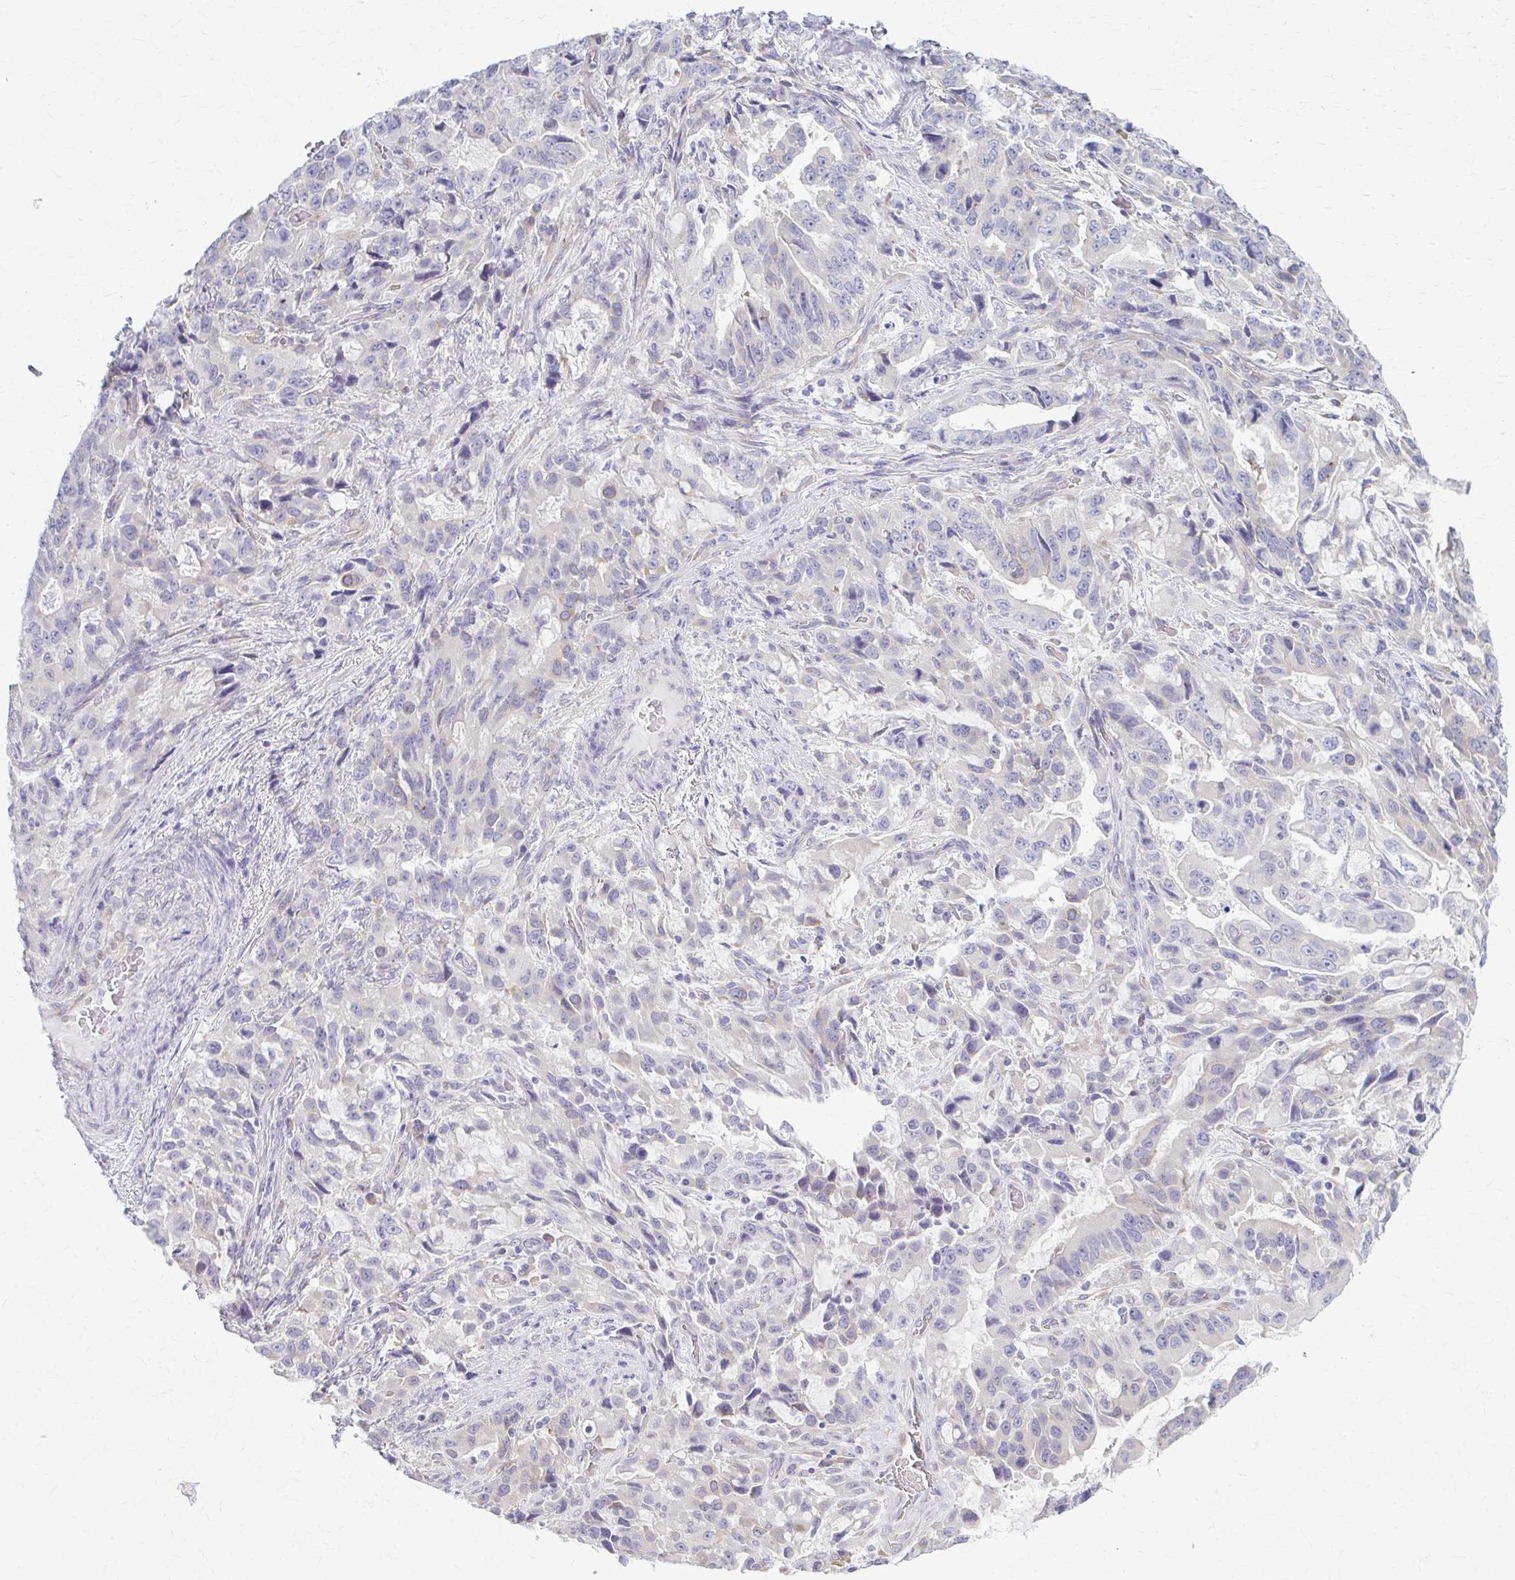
{"staining": {"intensity": "negative", "quantity": "none", "location": "none"}, "tissue": "stomach cancer", "cell_type": "Tumor cells", "image_type": "cancer", "snomed": [{"axis": "morphology", "description": "Adenocarcinoma, NOS"}, {"axis": "topography", "description": "Stomach, upper"}], "caption": "Tumor cells are negative for protein expression in human stomach cancer.", "gene": "PRKRA", "patient": {"sex": "male", "age": 85}}